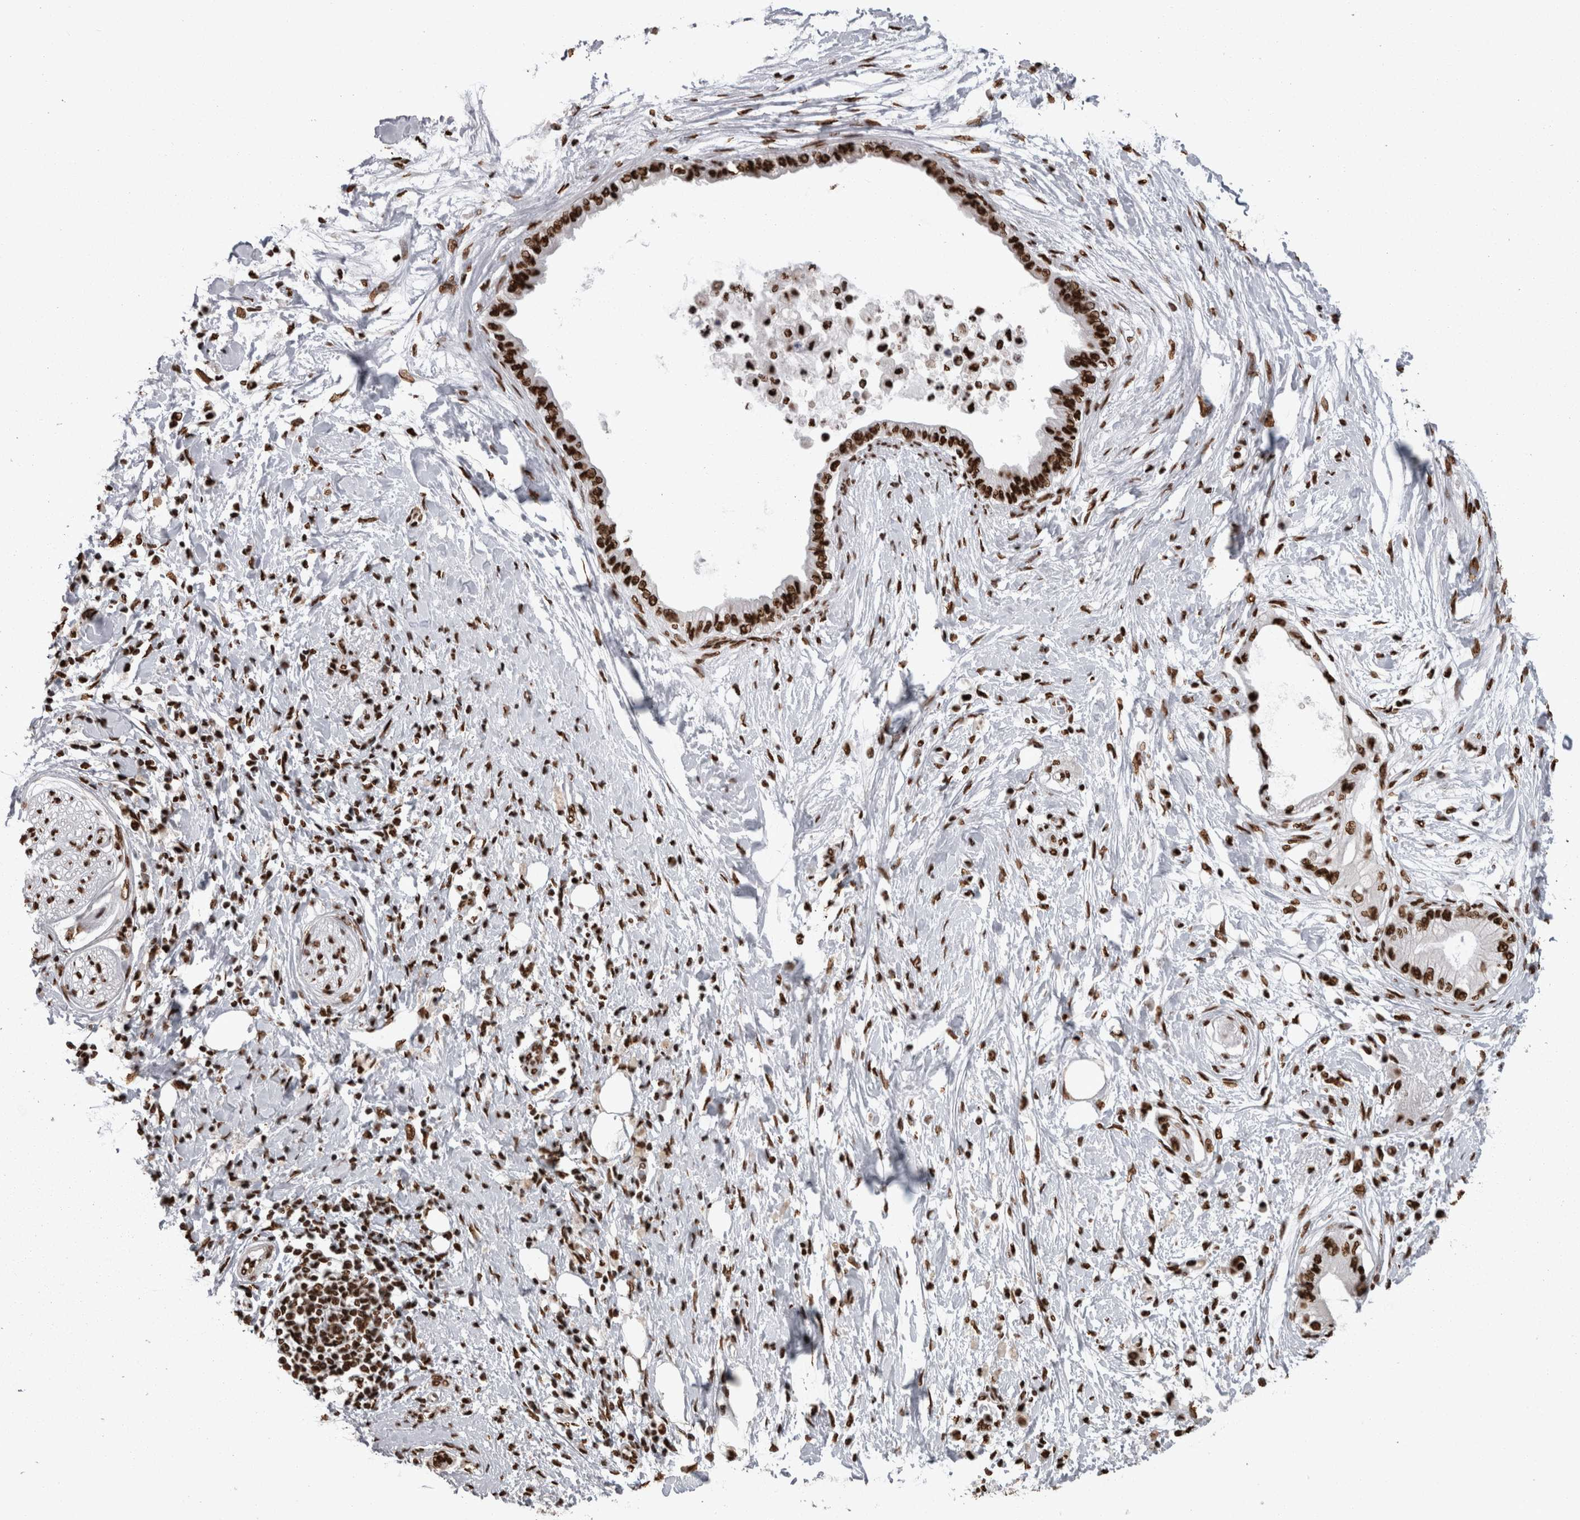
{"staining": {"intensity": "strong", "quantity": ">75%", "location": "nuclear"}, "tissue": "pancreatic cancer", "cell_type": "Tumor cells", "image_type": "cancer", "snomed": [{"axis": "morphology", "description": "Normal tissue, NOS"}, {"axis": "morphology", "description": "Adenocarcinoma, NOS"}, {"axis": "topography", "description": "Pancreas"}, {"axis": "topography", "description": "Duodenum"}], "caption": "There is high levels of strong nuclear positivity in tumor cells of pancreatic adenocarcinoma, as demonstrated by immunohistochemical staining (brown color).", "gene": "HNRNPM", "patient": {"sex": "female", "age": 60}}